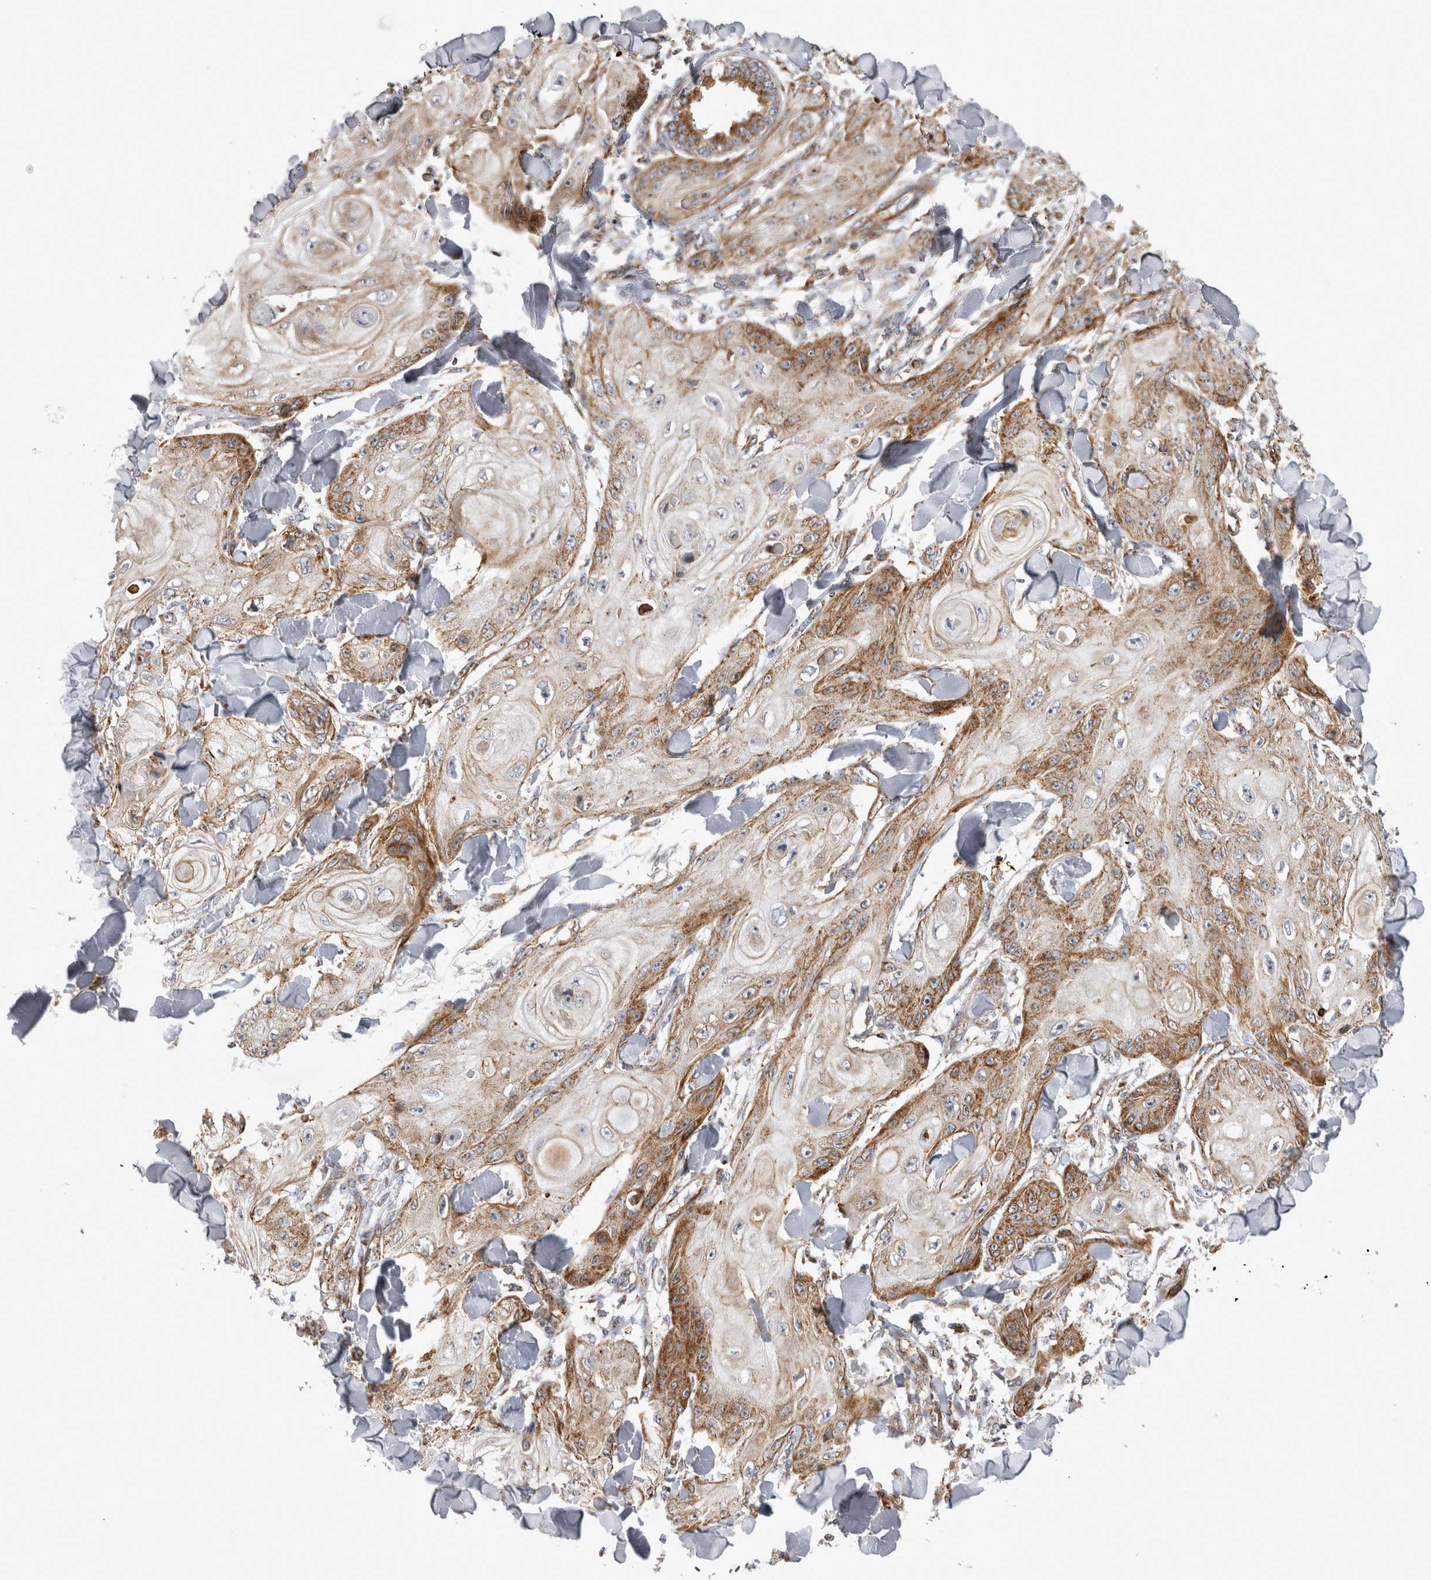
{"staining": {"intensity": "moderate", "quantity": ">75%", "location": "cytoplasmic/membranous"}, "tissue": "skin cancer", "cell_type": "Tumor cells", "image_type": "cancer", "snomed": [{"axis": "morphology", "description": "Squamous cell carcinoma, NOS"}, {"axis": "topography", "description": "Skin"}], "caption": "A histopathology image showing moderate cytoplasmic/membranous expression in about >75% of tumor cells in skin squamous cell carcinoma, as visualized by brown immunohistochemical staining.", "gene": "TSPOAP1", "patient": {"sex": "male", "age": 74}}